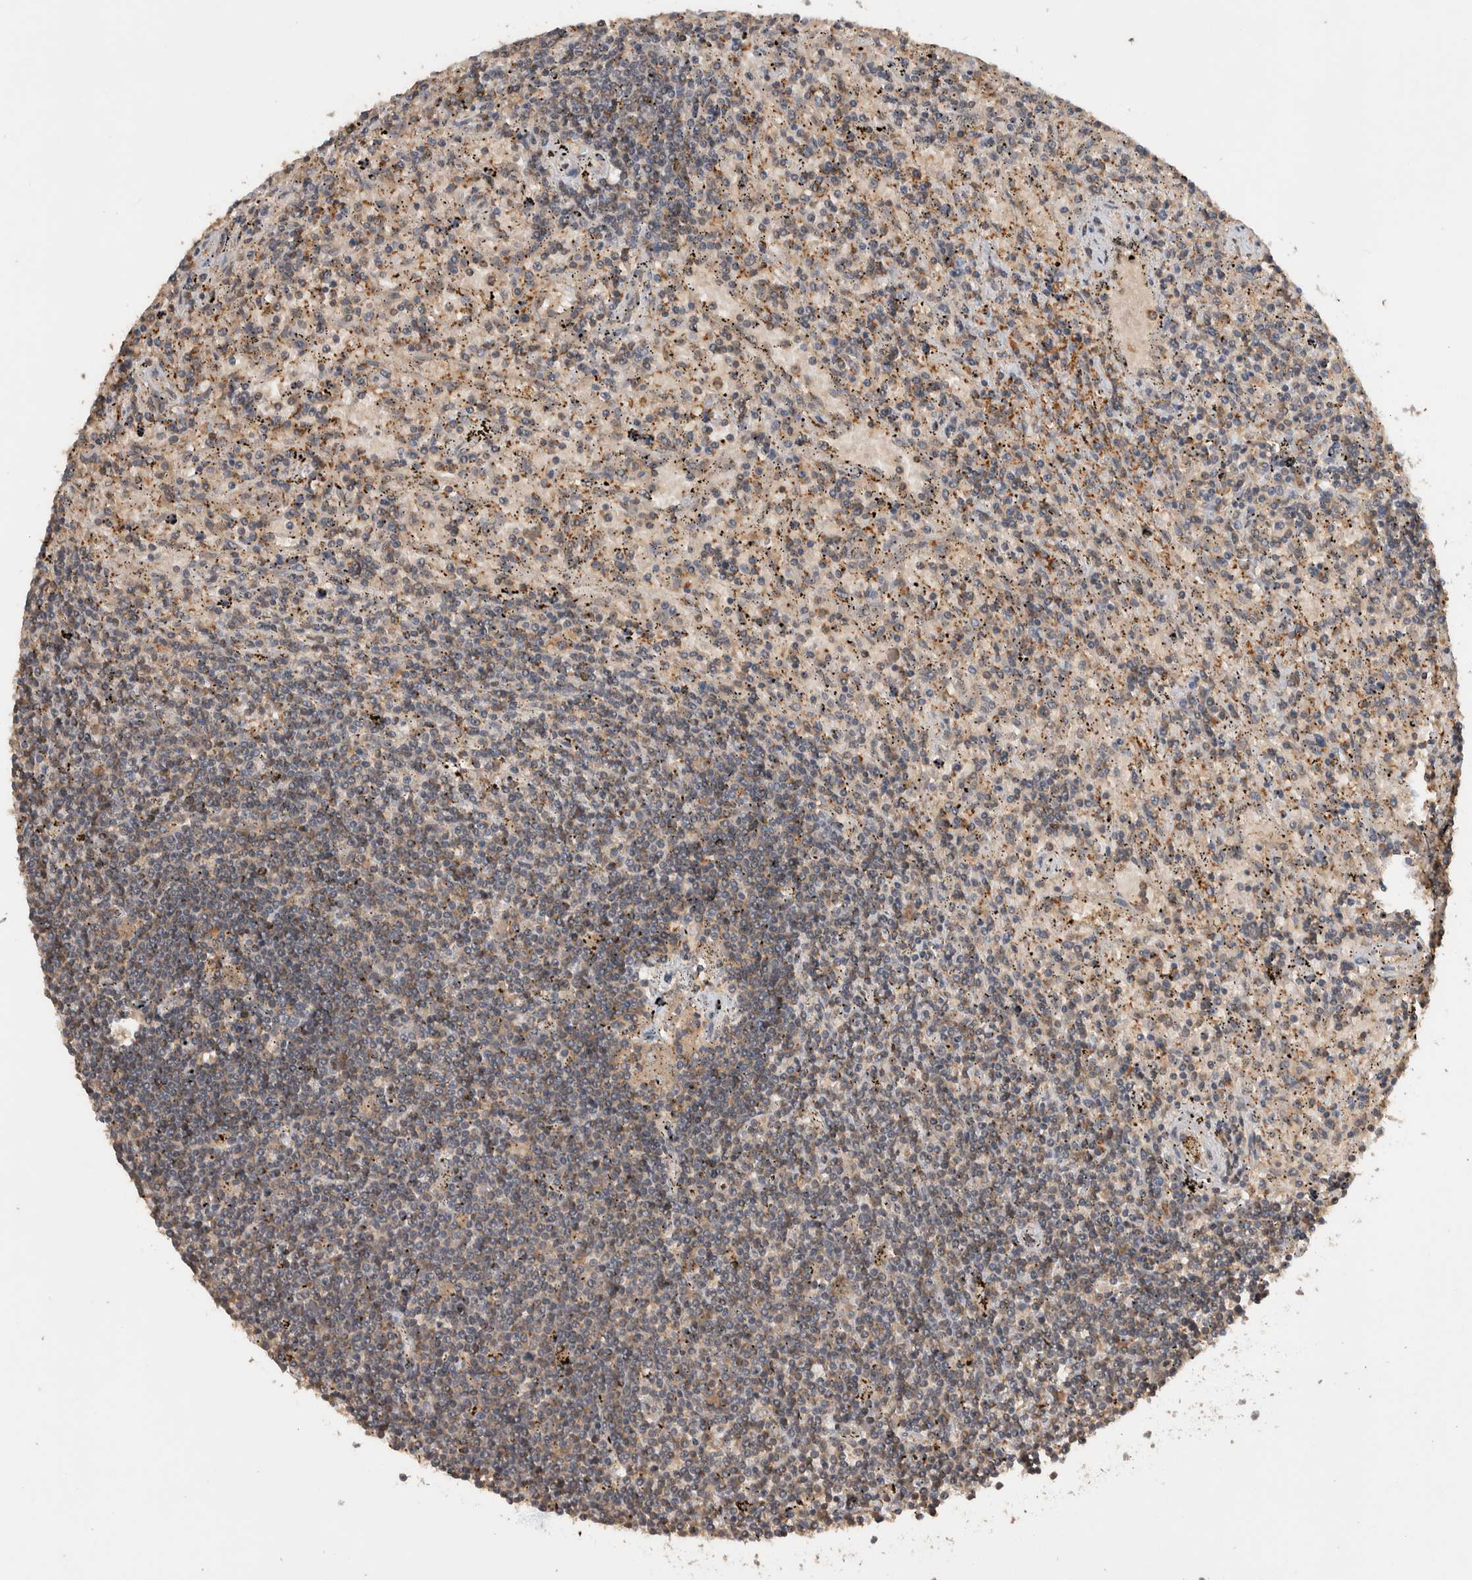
{"staining": {"intensity": "weak", "quantity": "<25%", "location": "cytoplasmic/membranous"}, "tissue": "lymphoma", "cell_type": "Tumor cells", "image_type": "cancer", "snomed": [{"axis": "morphology", "description": "Malignant lymphoma, non-Hodgkin's type, Low grade"}, {"axis": "topography", "description": "Spleen"}], "caption": "Protein analysis of low-grade malignant lymphoma, non-Hodgkin's type reveals no significant expression in tumor cells.", "gene": "DVL2", "patient": {"sex": "male", "age": 76}}